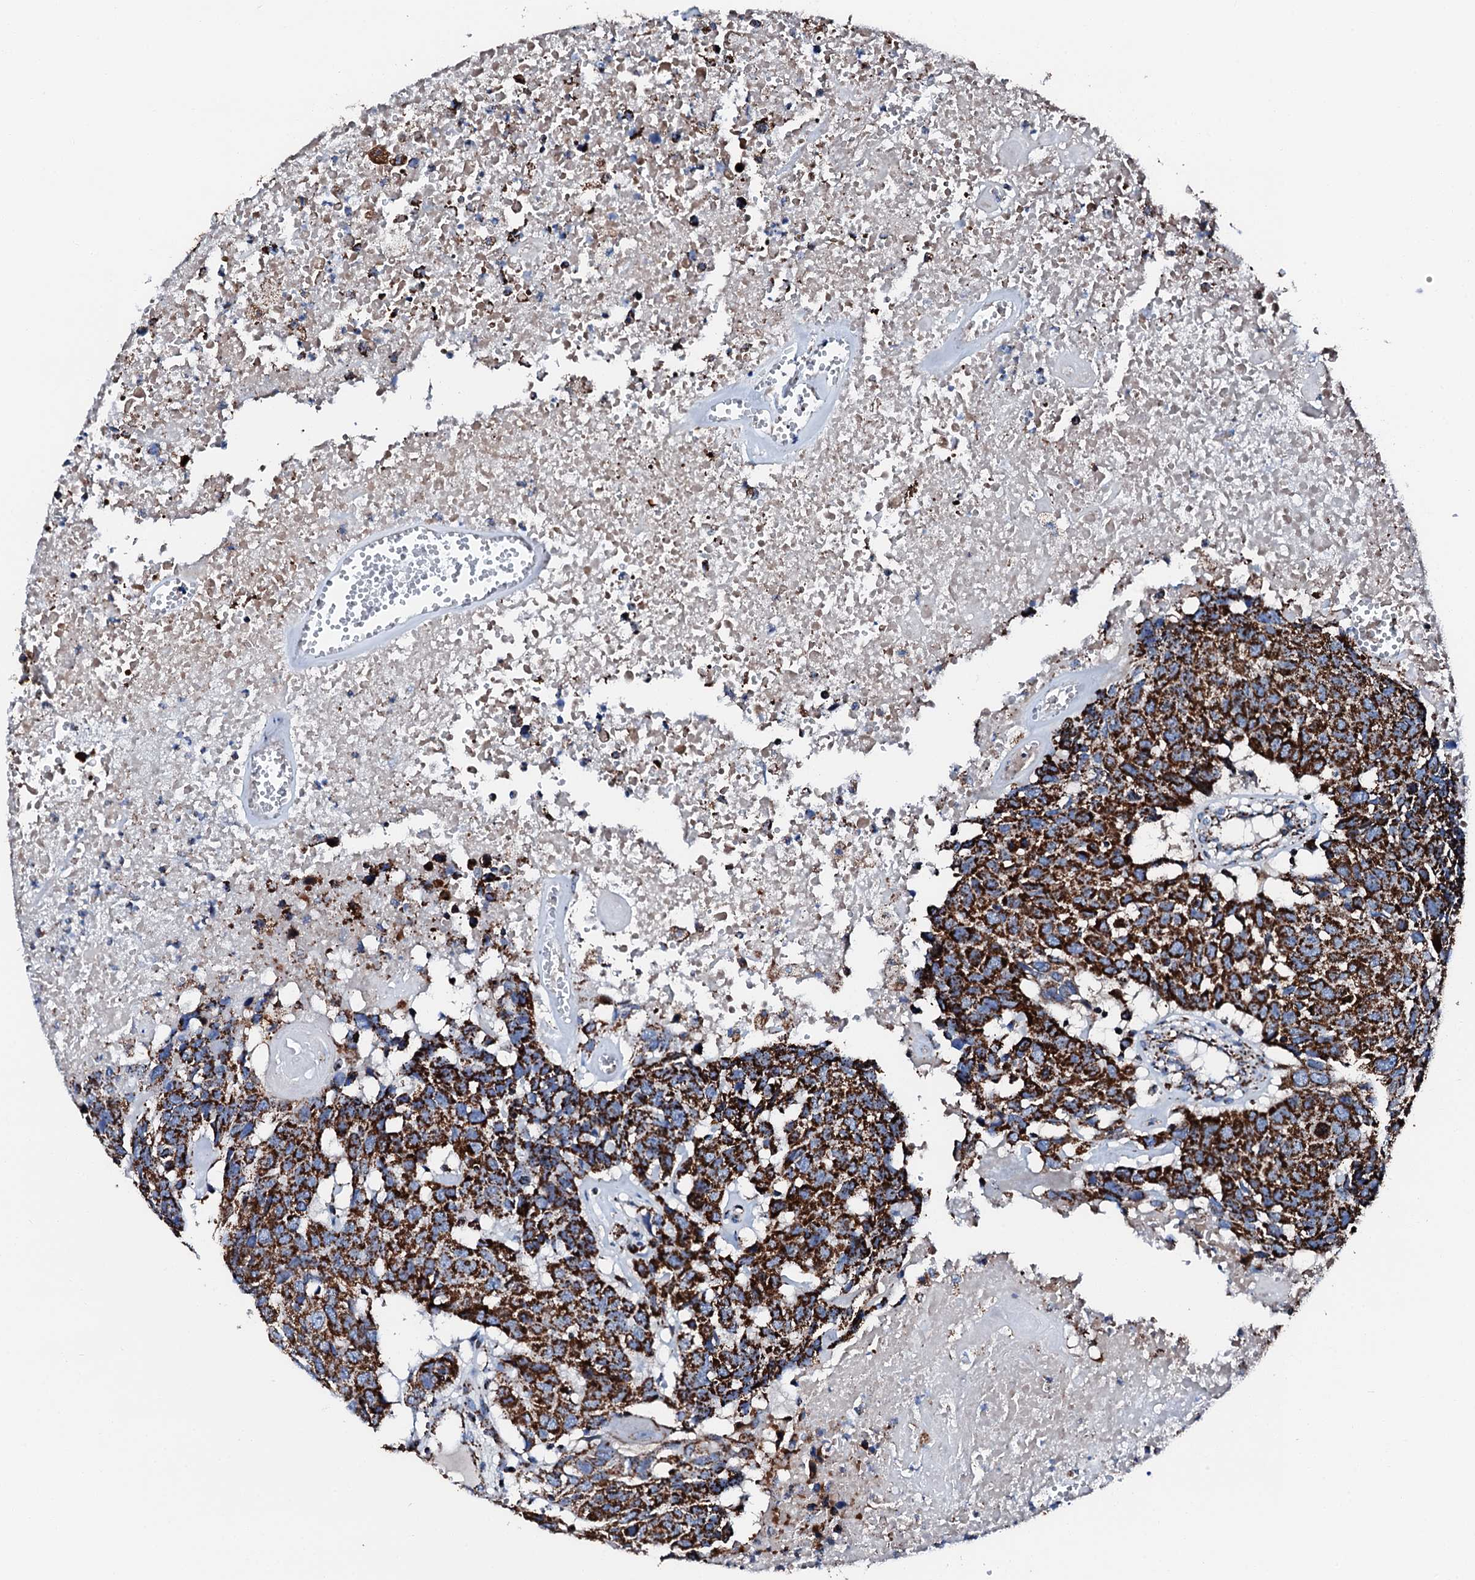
{"staining": {"intensity": "strong", "quantity": ">75%", "location": "cytoplasmic/membranous"}, "tissue": "head and neck cancer", "cell_type": "Tumor cells", "image_type": "cancer", "snomed": [{"axis": "morphology", "description": "Squamous cell carcinoma, NOS"}, {"axis": "topography", "description": "Head-Neck"}], "caption": "IHC (DAB) staining of human head and neck cancer reveals strong cytoplasmic/membranous protein positivity in approximately >75% of tumor cells.", "gene": "HADH", "patient": {"sex": "male", "age": 66}}